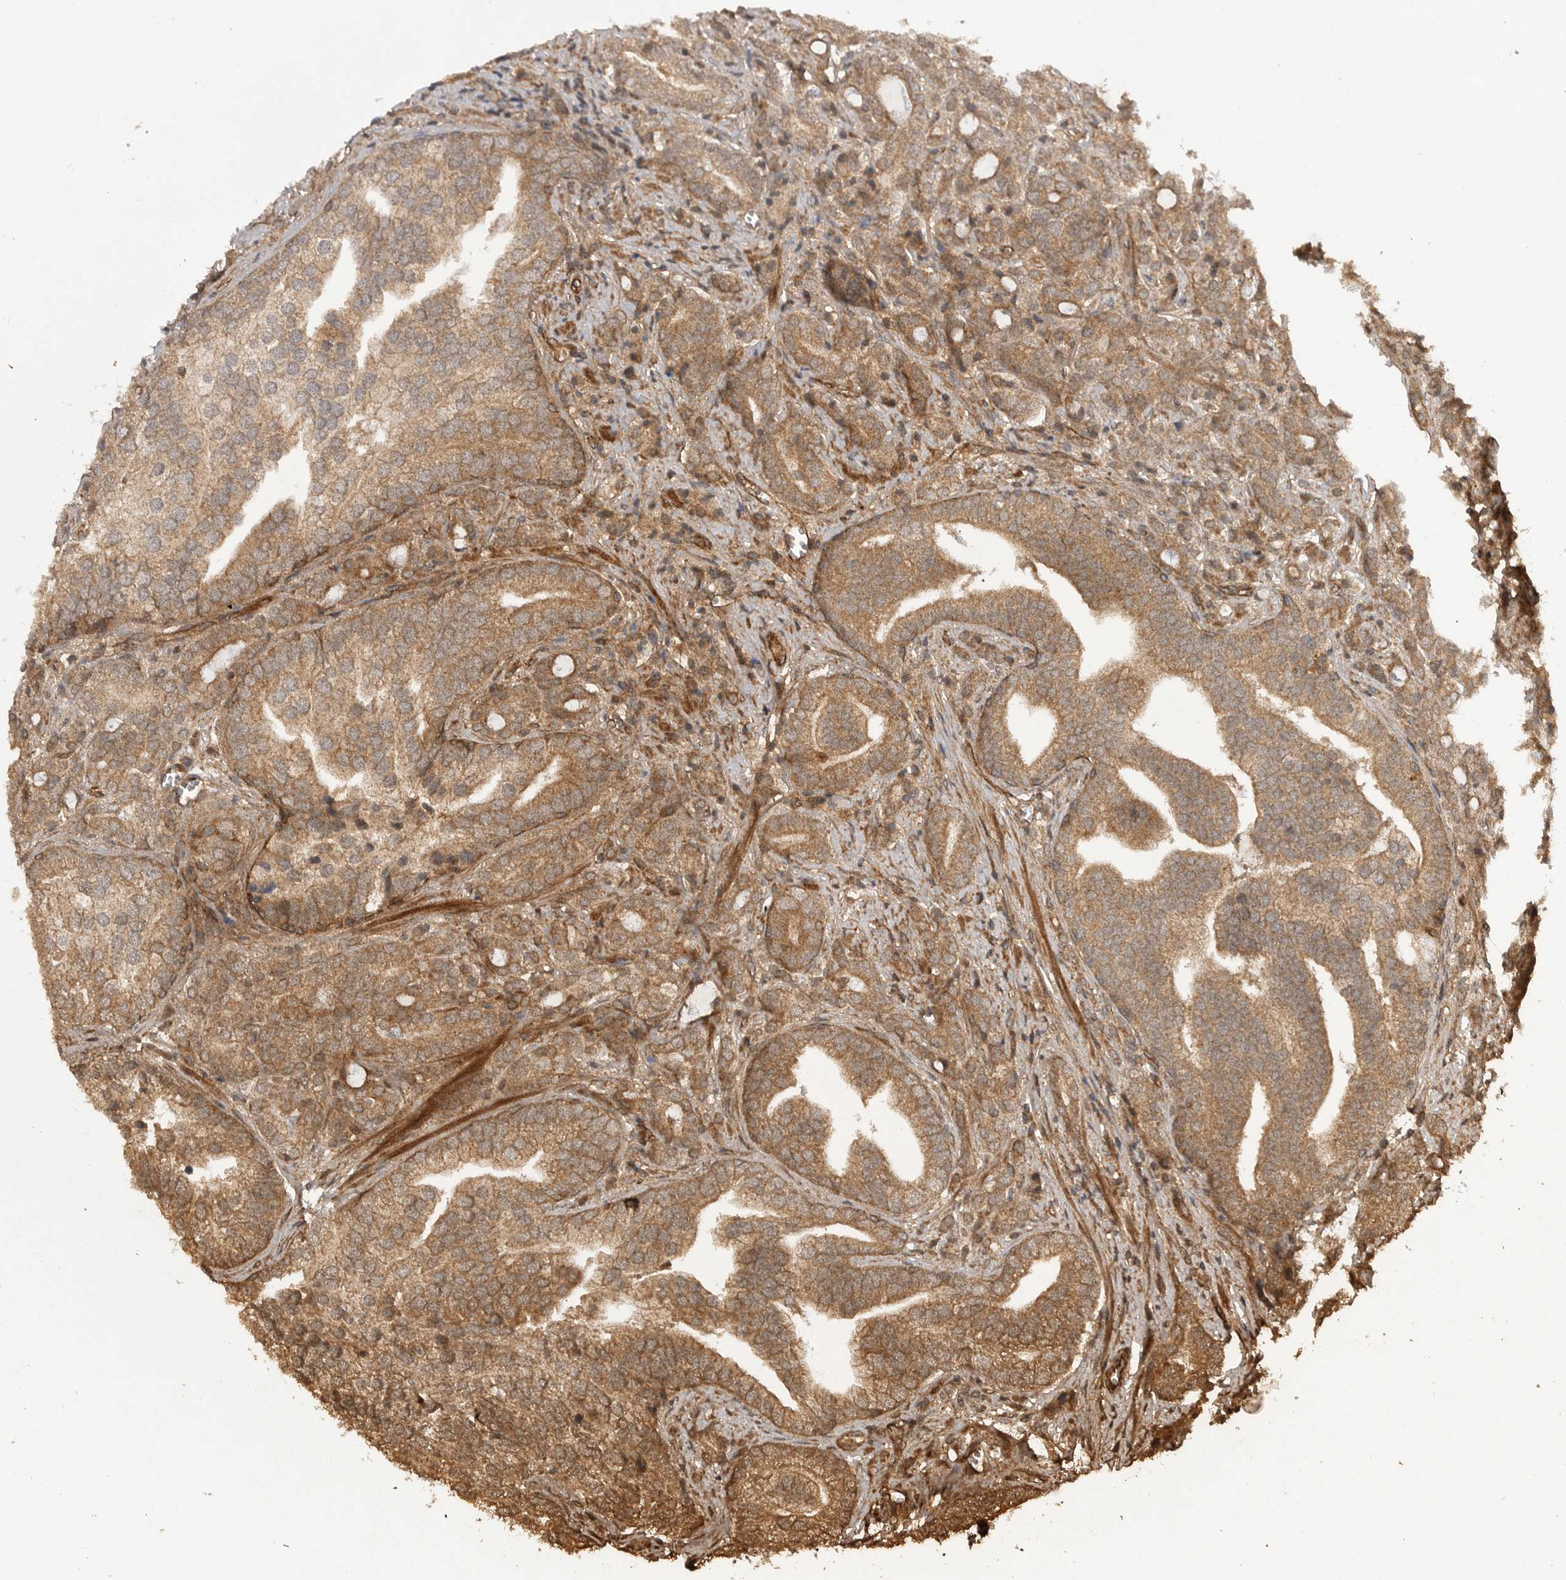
{"staining": {"intensity": "moderate", "quantity": ">75%", "location": "cytoplasmic/membranous"}, "tissue": "prostate cancer", "cell_type": "Tumor cells", "image_type": "cancer", "snomed": [{"axis": "morphology", "description": "Adenocarcinoma, High grade"}, {"axis": "topography", "description": "Prostate"}], "caption": "Approximately >75% of tumor cells in prostate high-grade adenocarcinoma display moderate cytoplasmic/membranous protein expression as visualized by brown immunohistochemical staining.", "gene": "PRDX4", "patient": {"sex": "male", "age": 57}}